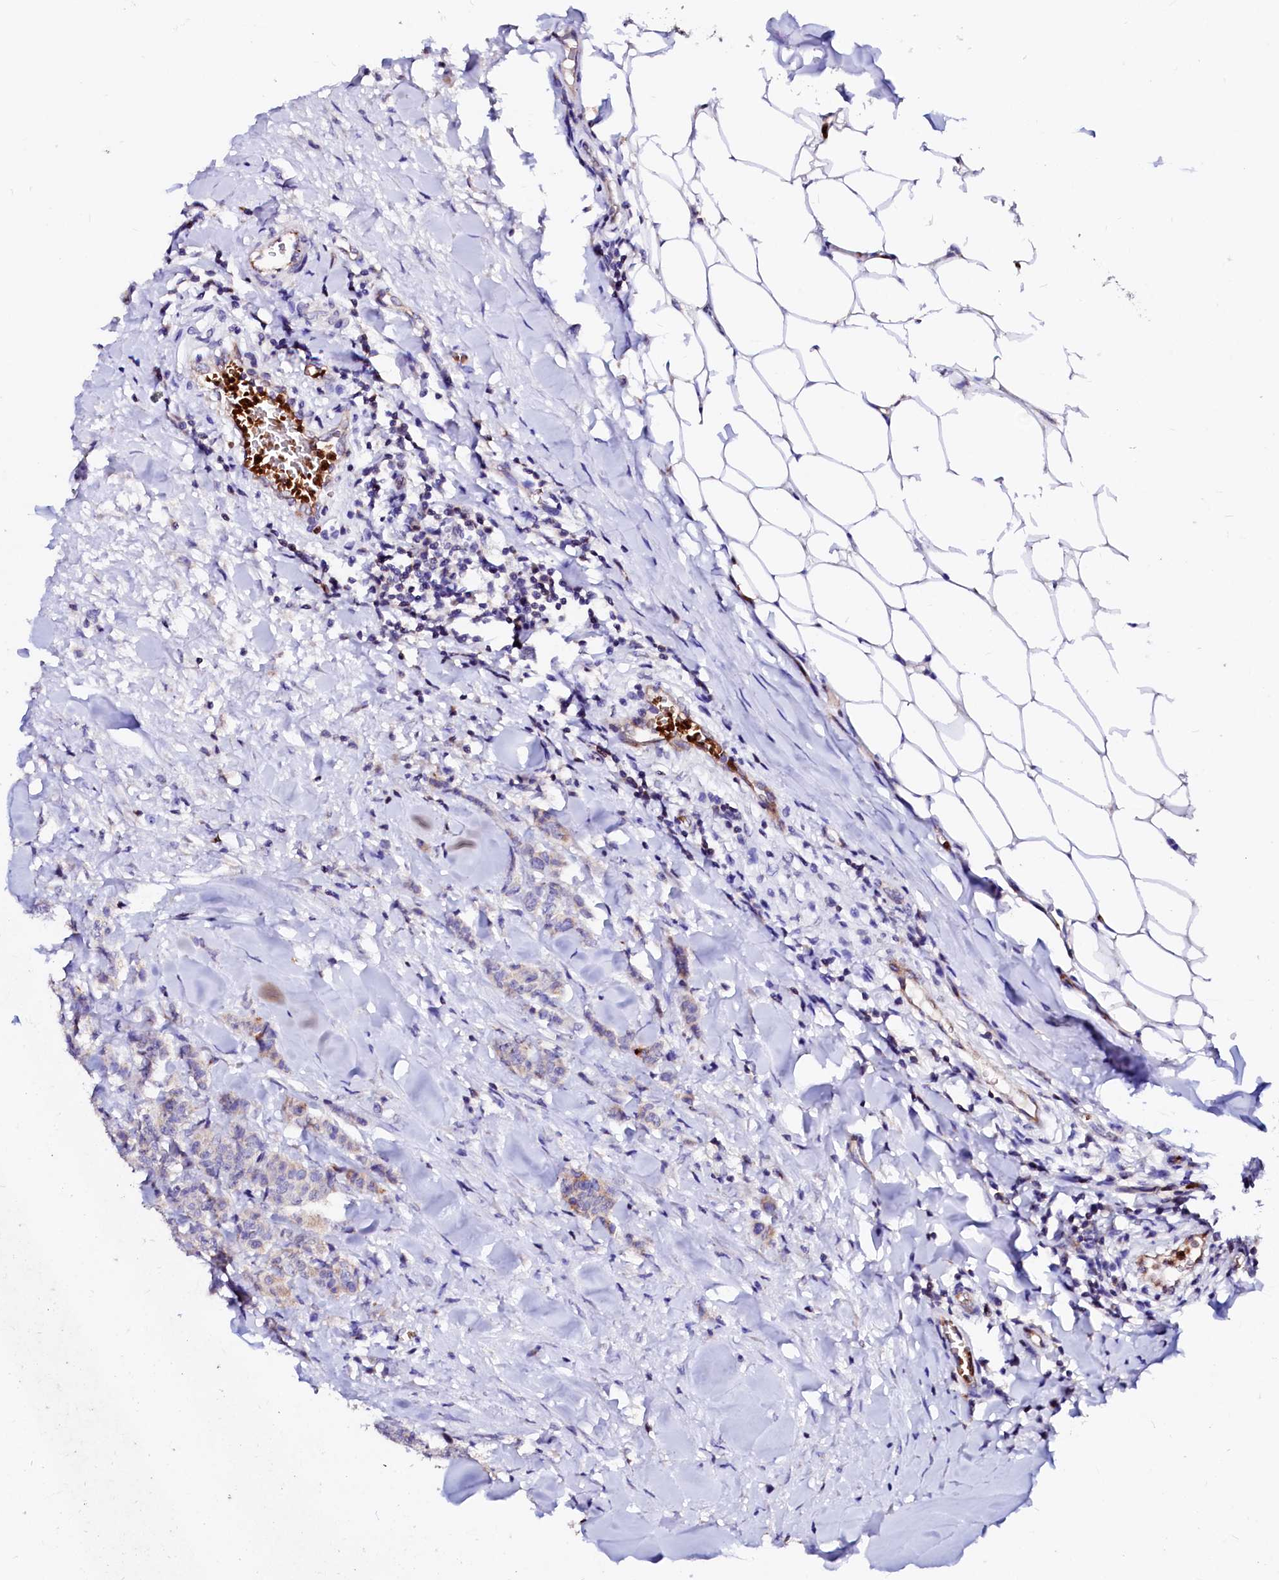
{"staining": {"intensity": "moderate", "quantity": "25%-75%", "location": "cytoplasmic/membranous"}, "tissue": "breast cancer", "cell_type": "Tumor cells", "image_type": "cancer", "snomed": [{"axis": "morphology", "description": "Duct carcinoma"}, {"axis": "topography", "description": "Breast"}], "caption": "Breast cancer stained with a brown dye exhibits moderate cytoplasmic/membranous positive expression in about 25%-75% of tumor cells.", "gene": "RAB27A", "patient": {"sex": "female", "age": 40}}